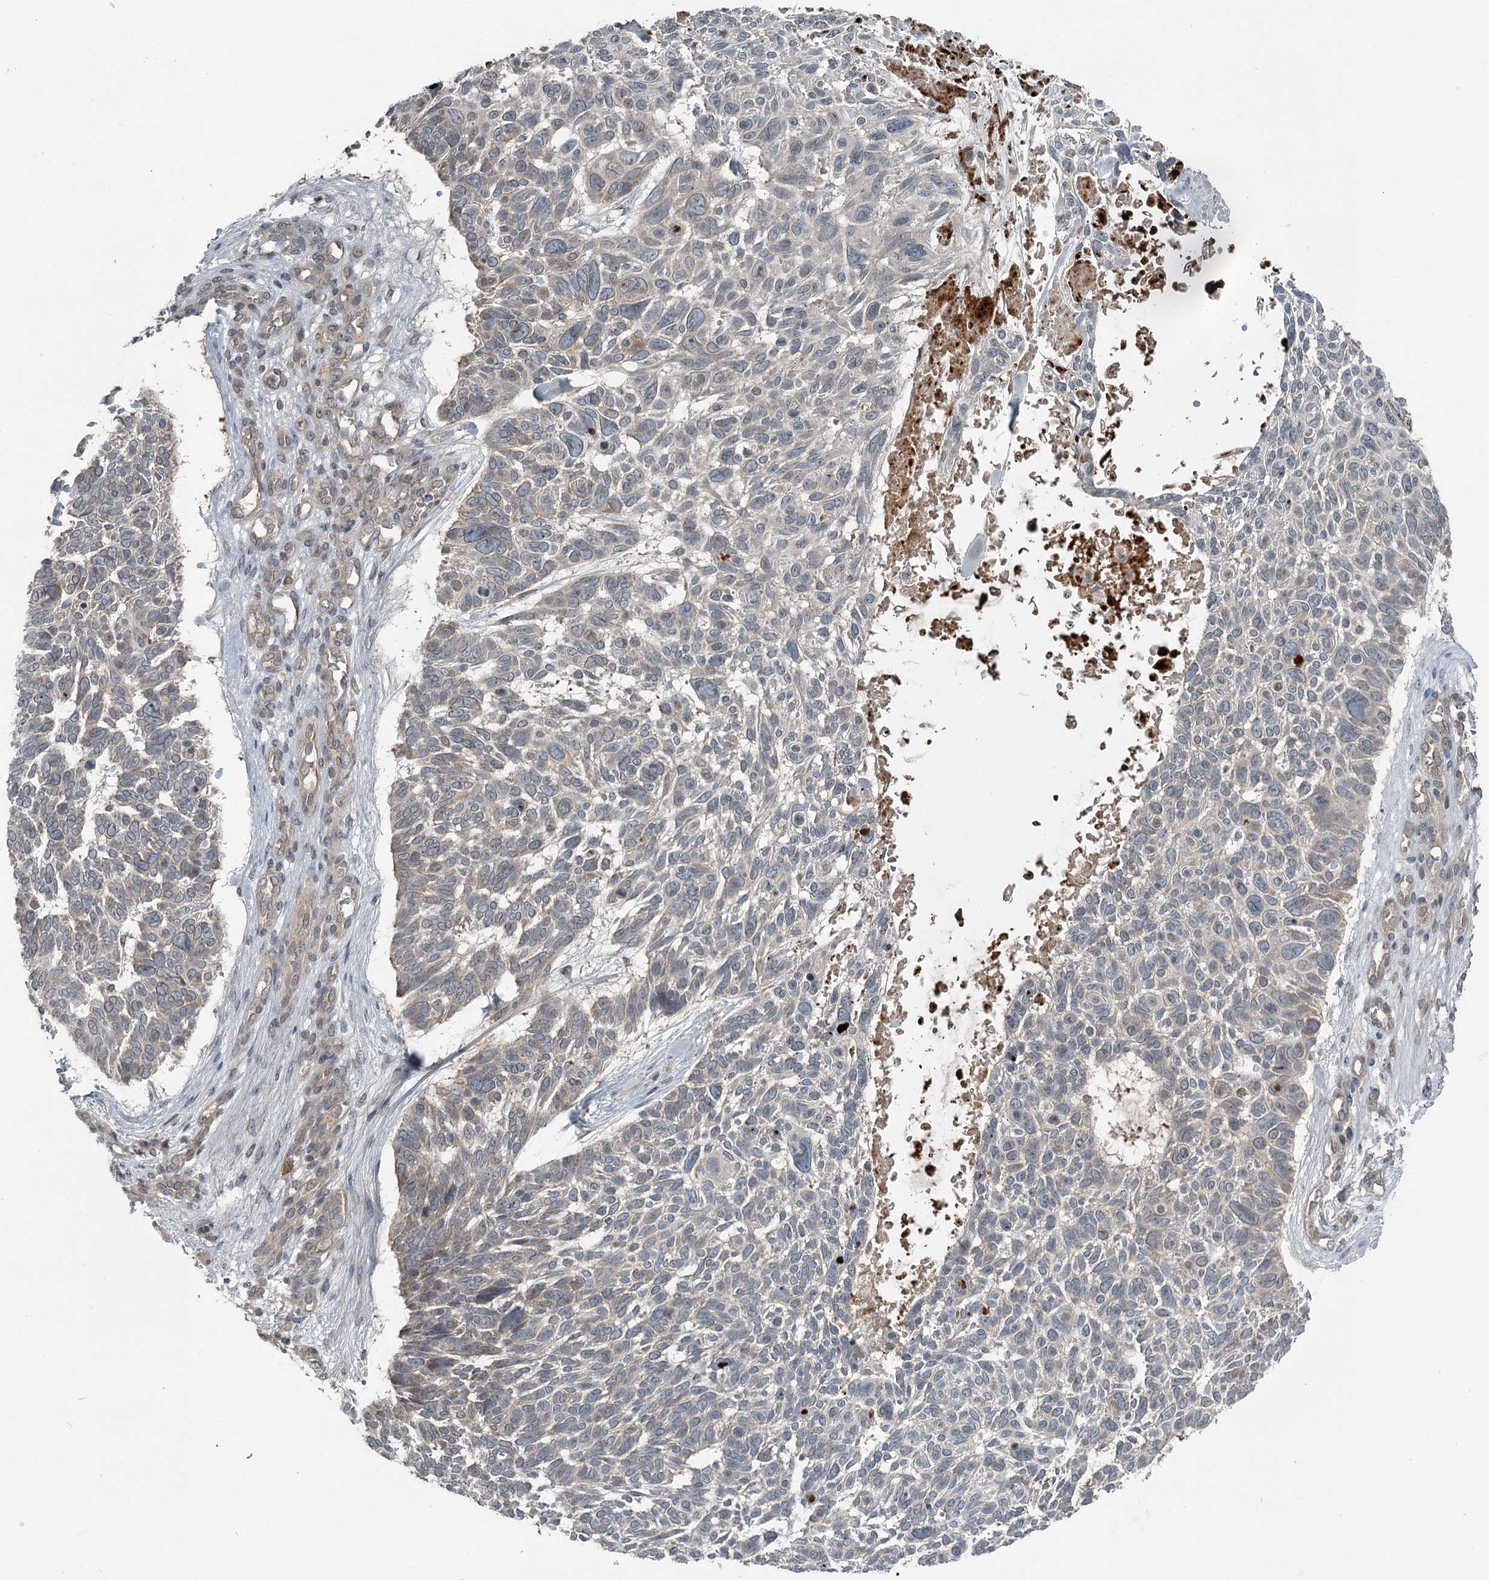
{"staining": {"intensity": "negative", "quantity": "none", "location": "none"}, "tissue": "skin cancer", "cell_type": "Tumor cells", "image_type": "cancer", "snomed": [{"axis": "morphology", "description": "Basal cell carcinoma"}, {"axis": "topography", "description": "Skin"}], "caption": "High magnification brightfield microscopy of skin cancer (basal cell carcinoma) stained with DAB (3,3'-diaminobenzidine) (brown) and counterstained with hematoxylin (blue): tumor cells show no significant expression. (DAB (3,3'-diaminobenzidine) immunohistochemistry visualized using brightfield microscopy, high magnification).", "gene": "SLC39A8", "patient": {"sex": "male", "age": 88}}